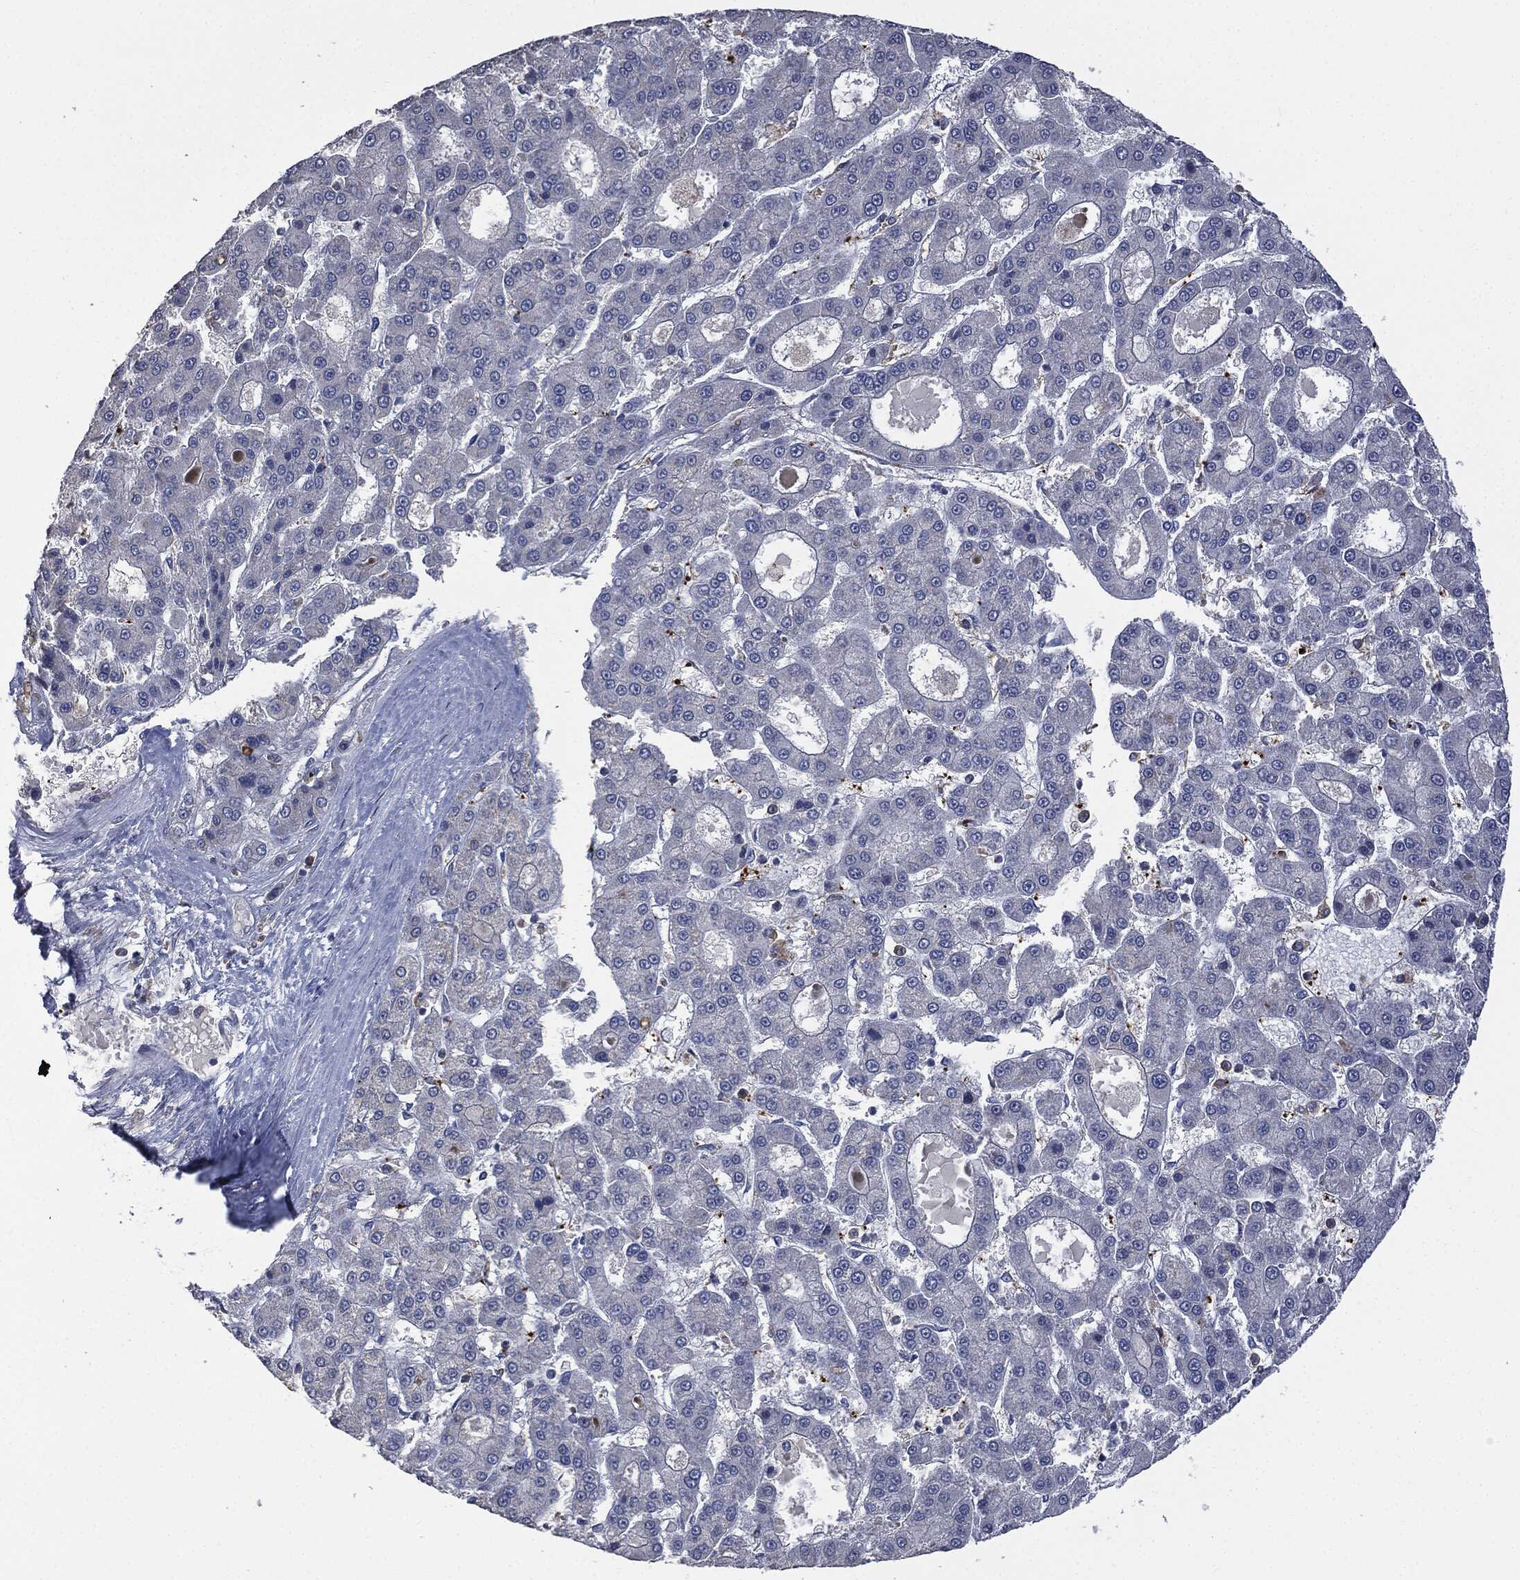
{"staining": {"intensity": "negative", "quantity": "none", "location": "none"}, "tissue": "liver cancer", "cell_type": "Tumor cells", "image_type": "cancer", "snomed": [{"axis": "morphology", "description": "Carcinoma, Hepatocellular, NOS"}, {"axis": "topography", "description": "Liver"}], "caption": "Immunohistochemistry histopathology image of neoplastic tissue: human hepatocellular carcinoma (liver) stained with DAB displays no significant protein expression in tumor cells.", "gene": "CD33", "patient": {"sex": "male", "age": 70}}